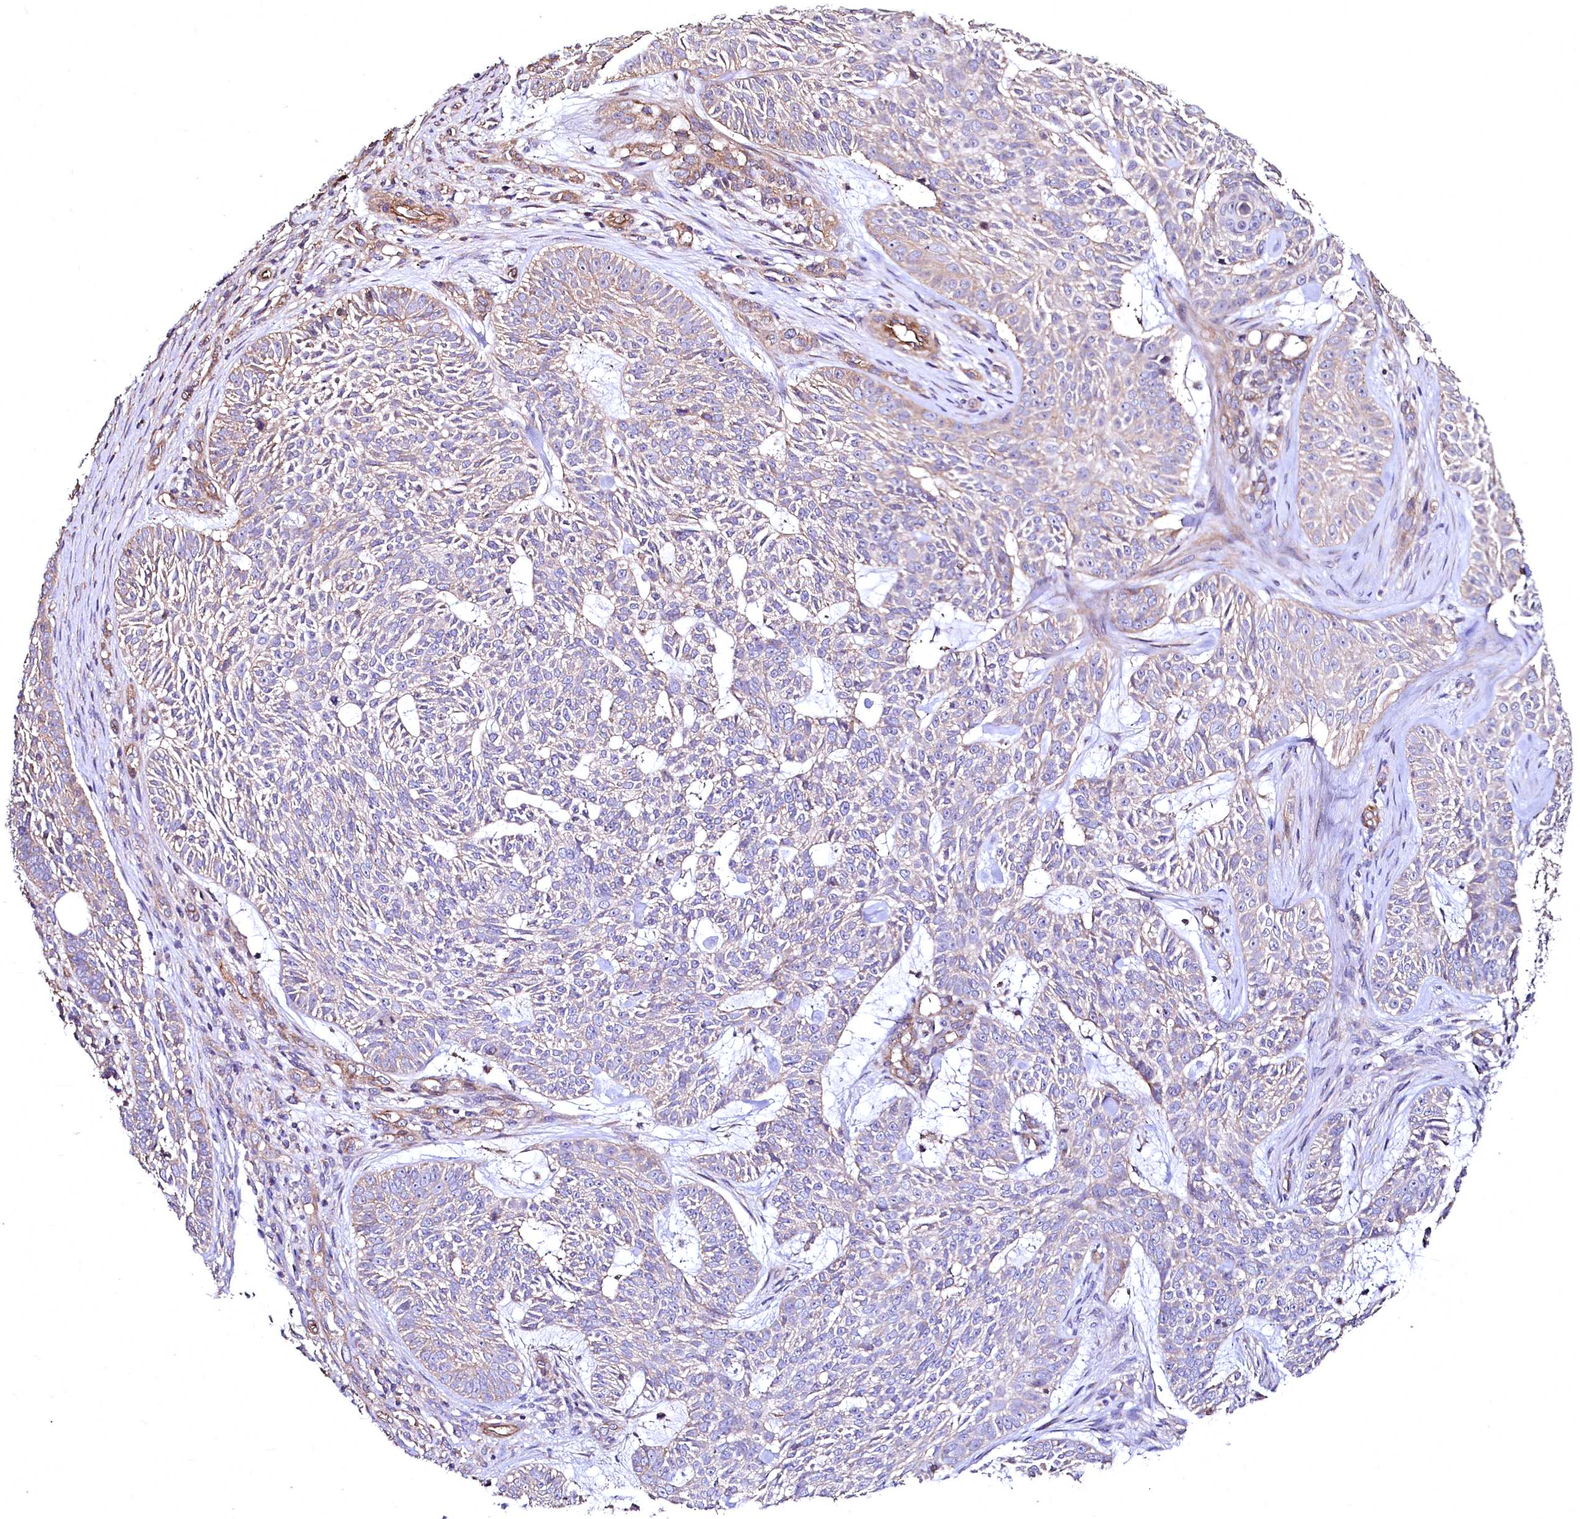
{"staining": {"intensity": "weak", "quantity": "25%-75%", "location": "cytoplasmic/membranous"}, "tissue": "skin cancer", "cell_type": "Tumor cells", "image_type": "cancer", "snomed": [{"axis": "morphology", "description": "Basal cell carcinoma"}, {"axis": "topography", "description": "Skin"}], "caption": "Immunohistochemical staining of human skin basal cell carcinoma exhibits low levels of weak cytoplasmic/membranous positivity in about 25%-75% of tumor cells.", "gene": "TBCEL", "patient": {"sex": "male", "age": 75}}